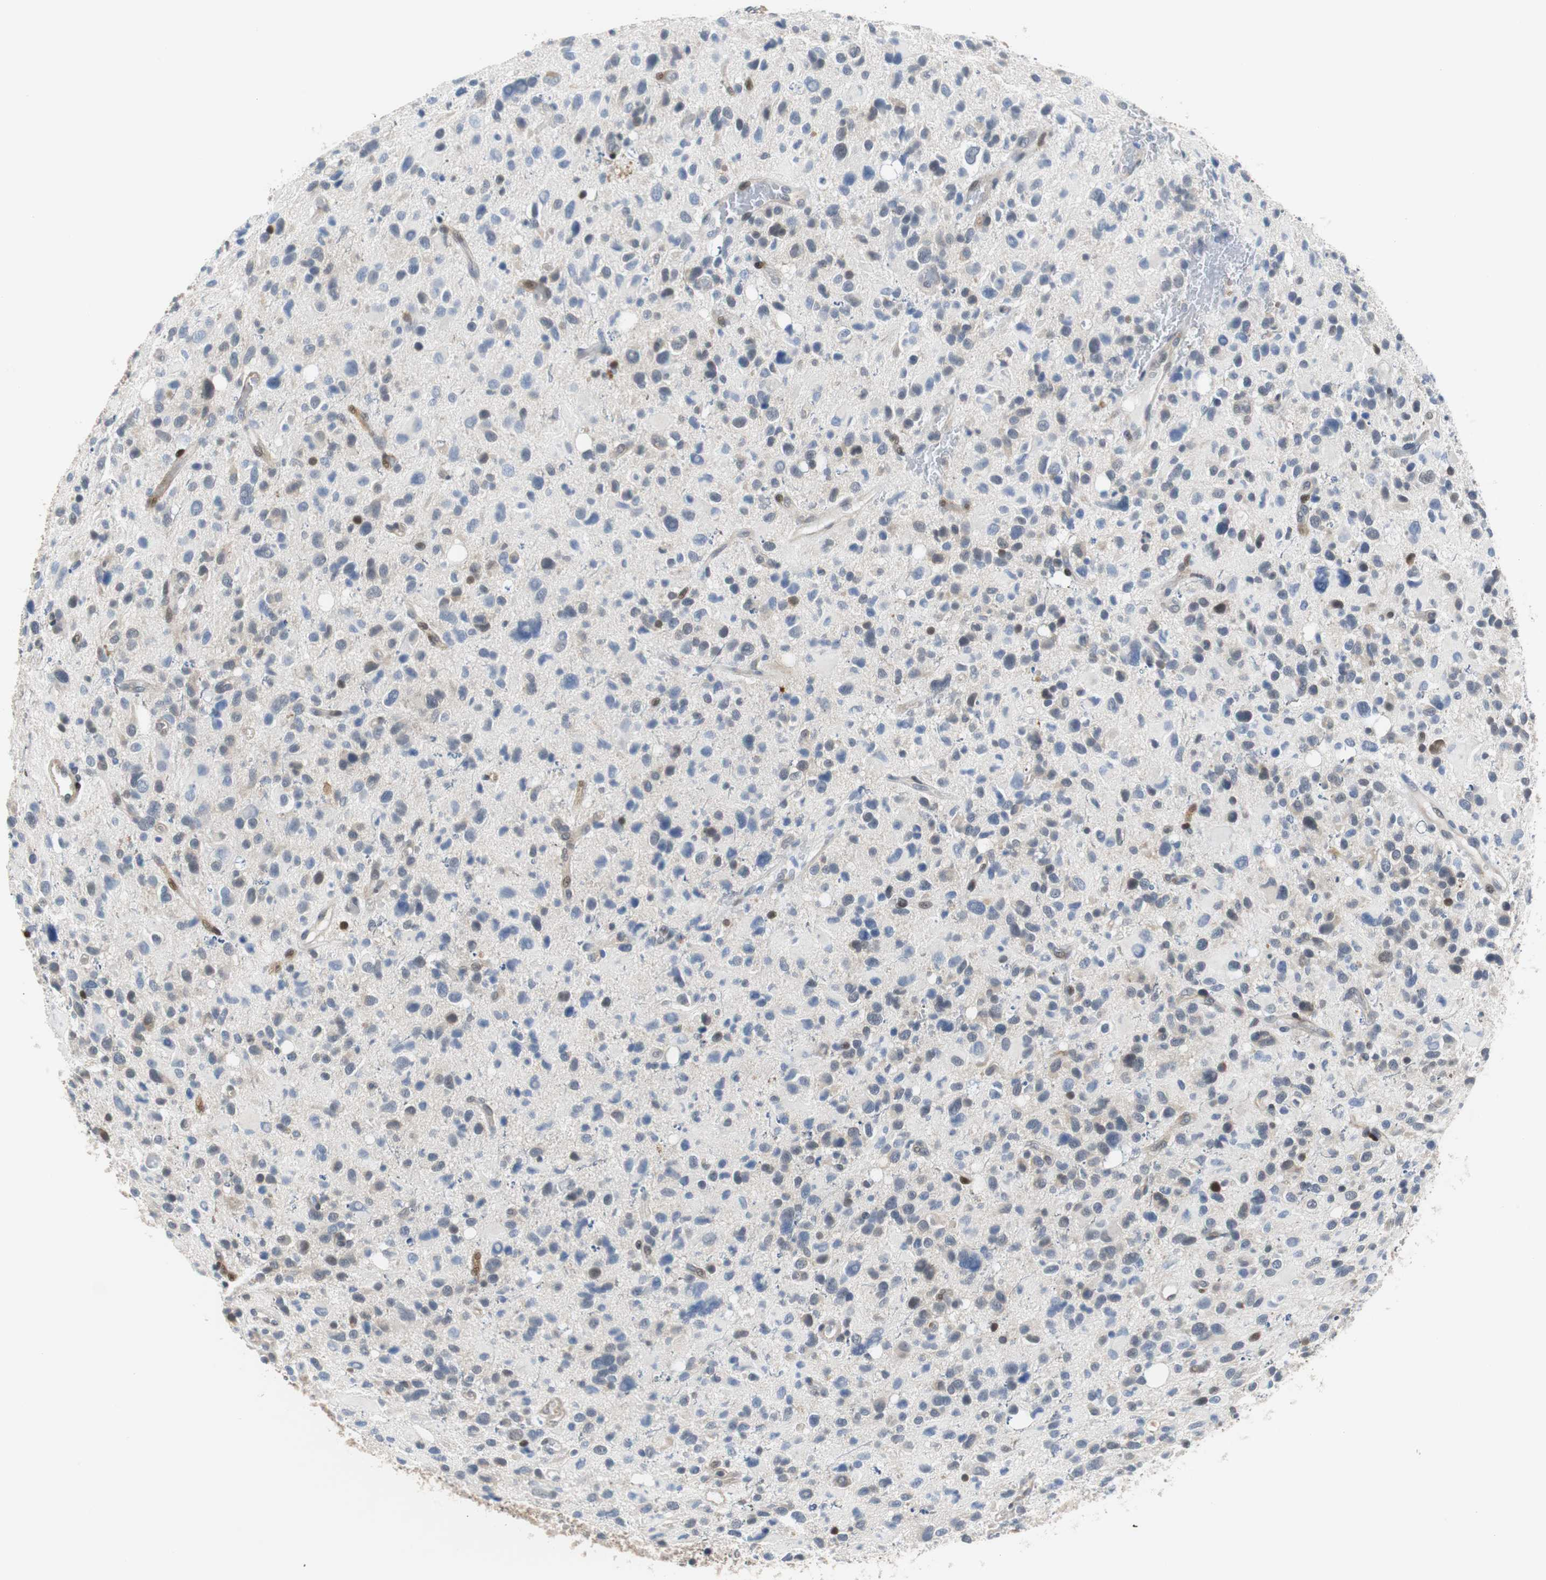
{"staining": {"intensity": "weak", "quantity": "<25%", "location": "nuclear"}, "tissue": "glioma", "cell_type": "Tumor cells", "image_type": "cancer", "snomed": [{"axis": "morphology", "description": "Glioma, malignant, High grade"}, {"axis": "topography", "description": "Brain"}], "caption": "Image shows no significant protein positivity in tumor cells of malignant glioma (high-grade).", "gene": "MAP2K4", "patient": {"sex": "male", "age": 48}}